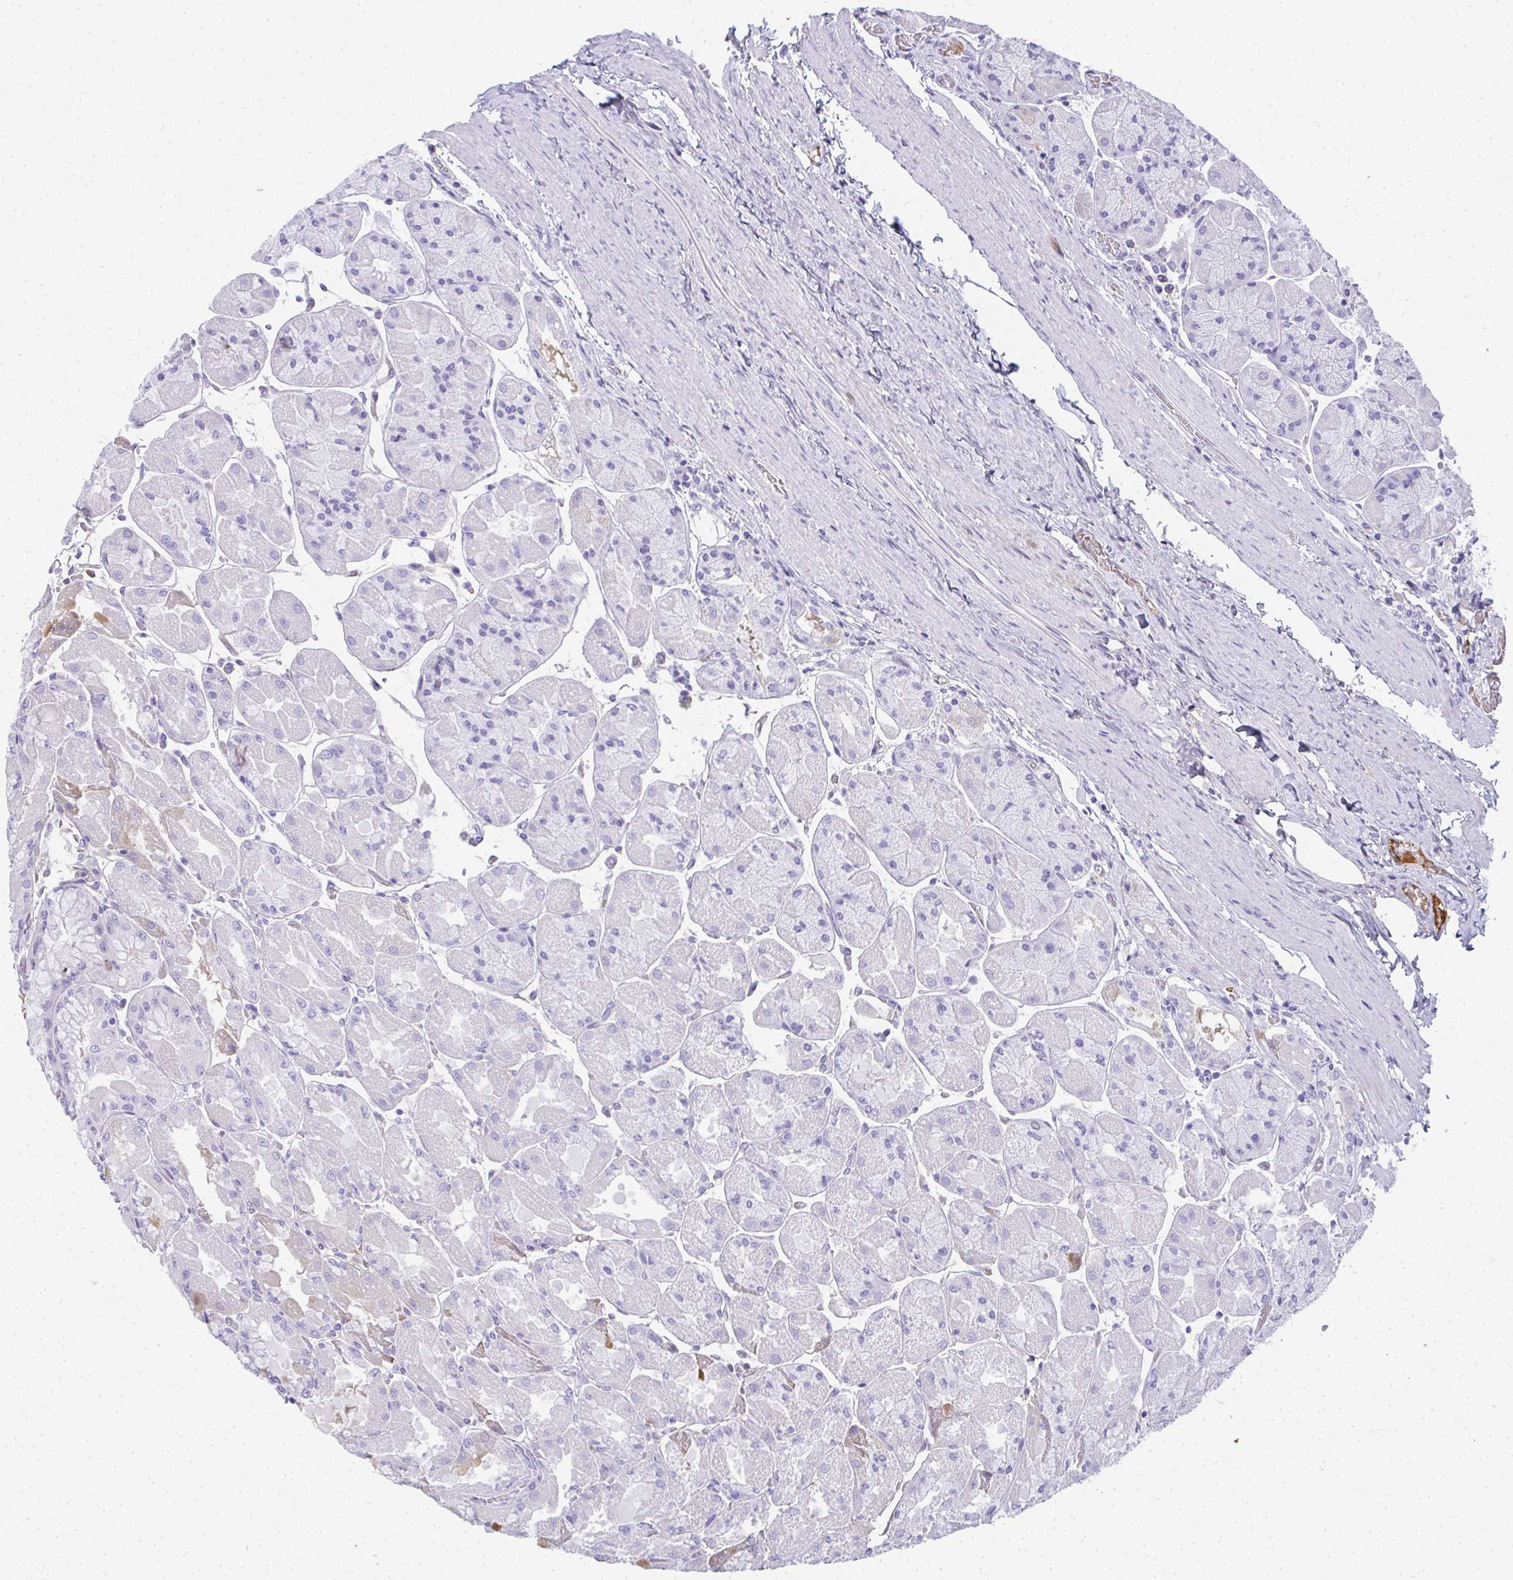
{"staining": {"intensity": "negative", "quantity": "none", "location": "none"}, "tissue": "stomach", "cell_type": "Glandular cells", "image_type": "normal", "snomed": [{"axis": "morphology", "description": "Normal tissue, NOS"}, {"axis": "topography", "description": "Stomach"}], "caption": "A high-resolution image shows immunohistochemistry (IHC) staining of unremarkable stomach, which displays no significant staining in glandular cells. Nuclei are stained in blue.", "gene": "ZSWIM3", "patient": {"sex": "female", "age": 61}}